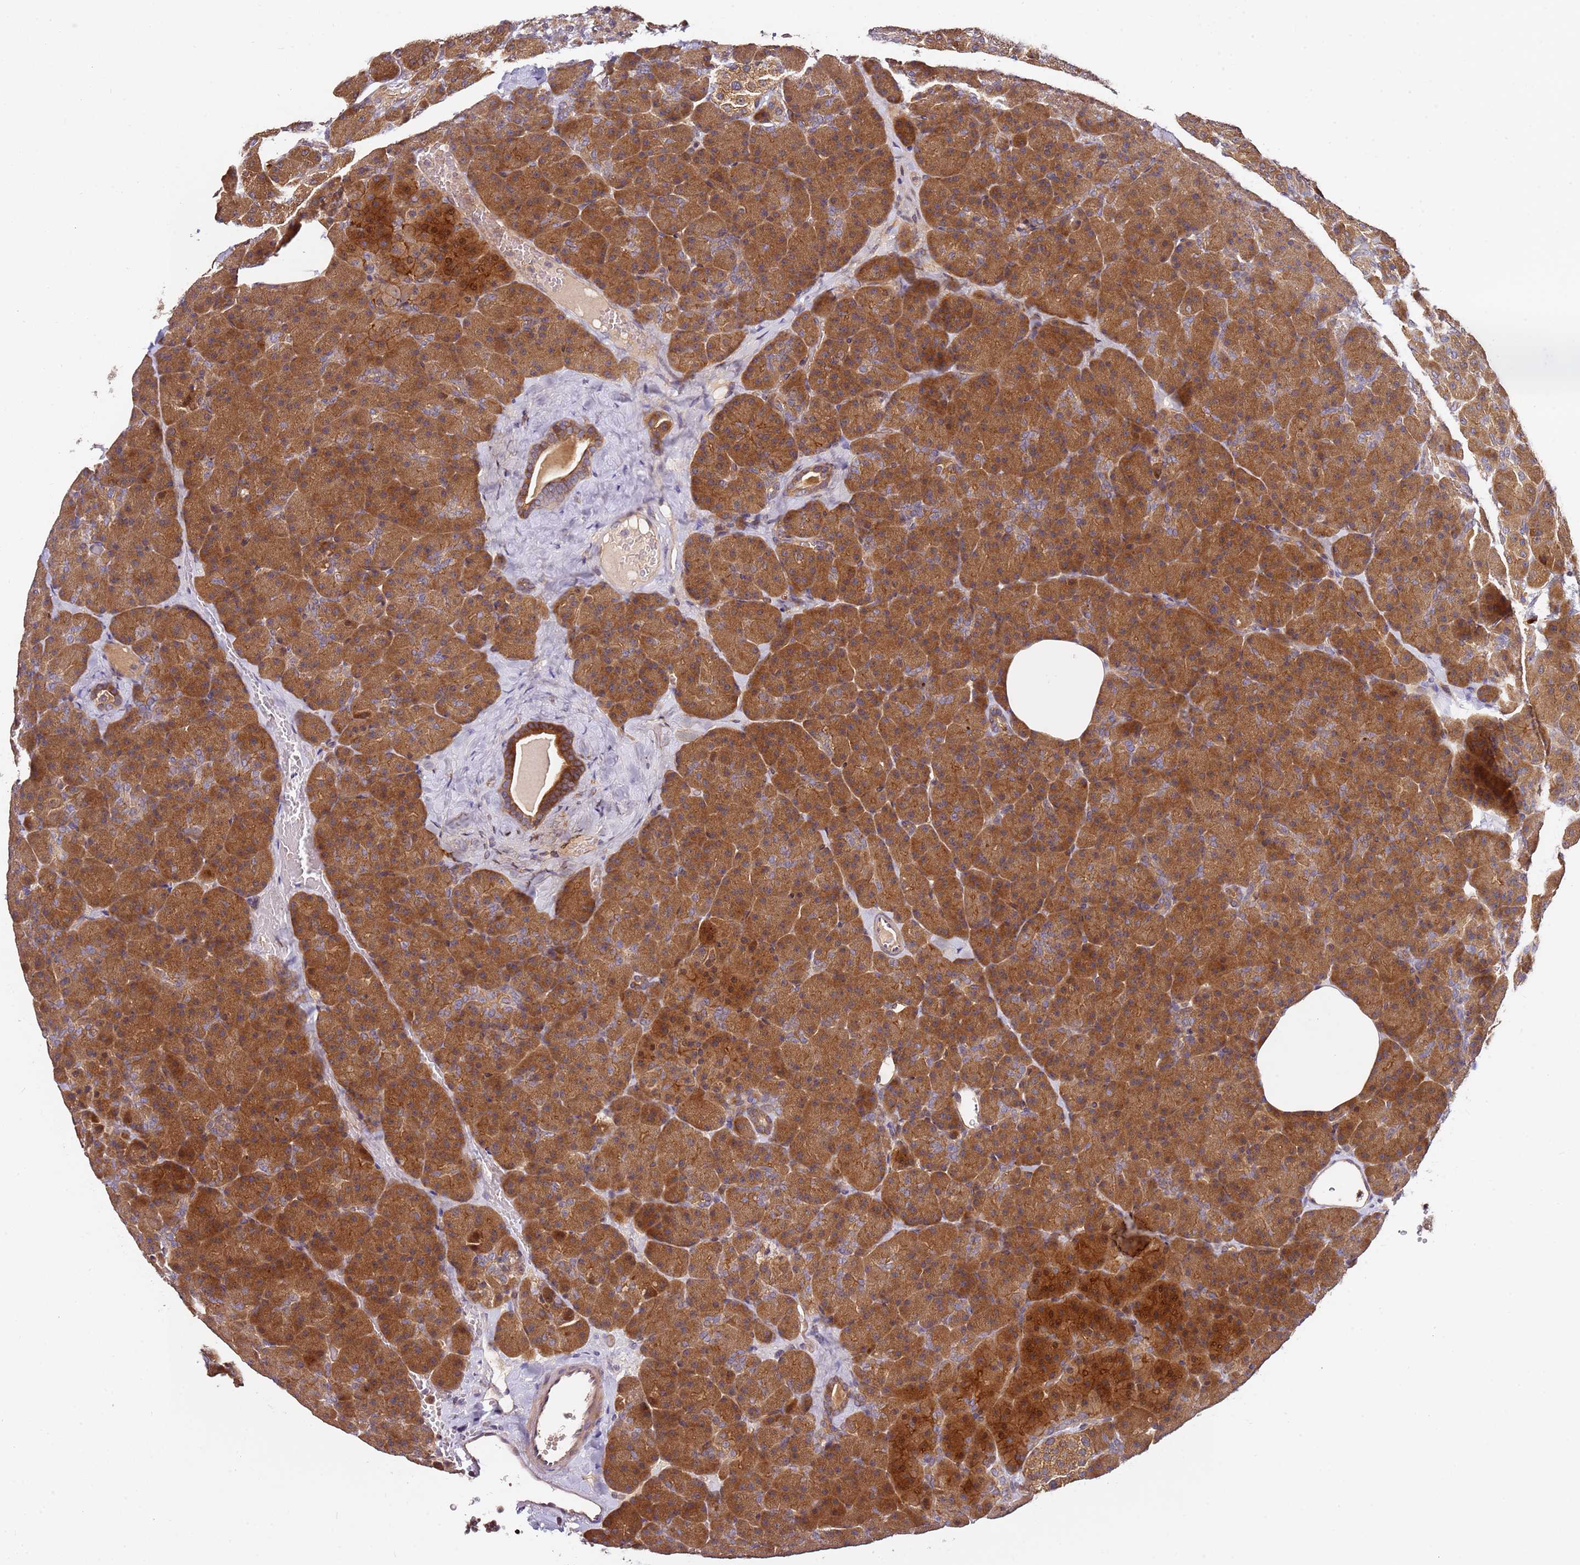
{"staining": {"intensity": "strong", "quantity": ">75%", "location": "cytoplasmic/membranous"}, "tissue": "pancreas", "cell_type": "Exocrine glandular cells", "image_type": "normal", "snomed": [{"axis": "morphology", "description": "Normal tissue, NOS"}, {"axis": "morphology", "description": "Carcinoid, malignant, NOS"}, {"axis": "topography", "description": "Pancreas"}], "caption": "The histopathology image reveals immunohistochemical staining of normal pancreas. There is strong cytoplasmic/membranous positivity is identified in about >75% of exocrine glandular cells.", "gene": "OSBPL2", "patient": {"sex": "female", "age": 35}}